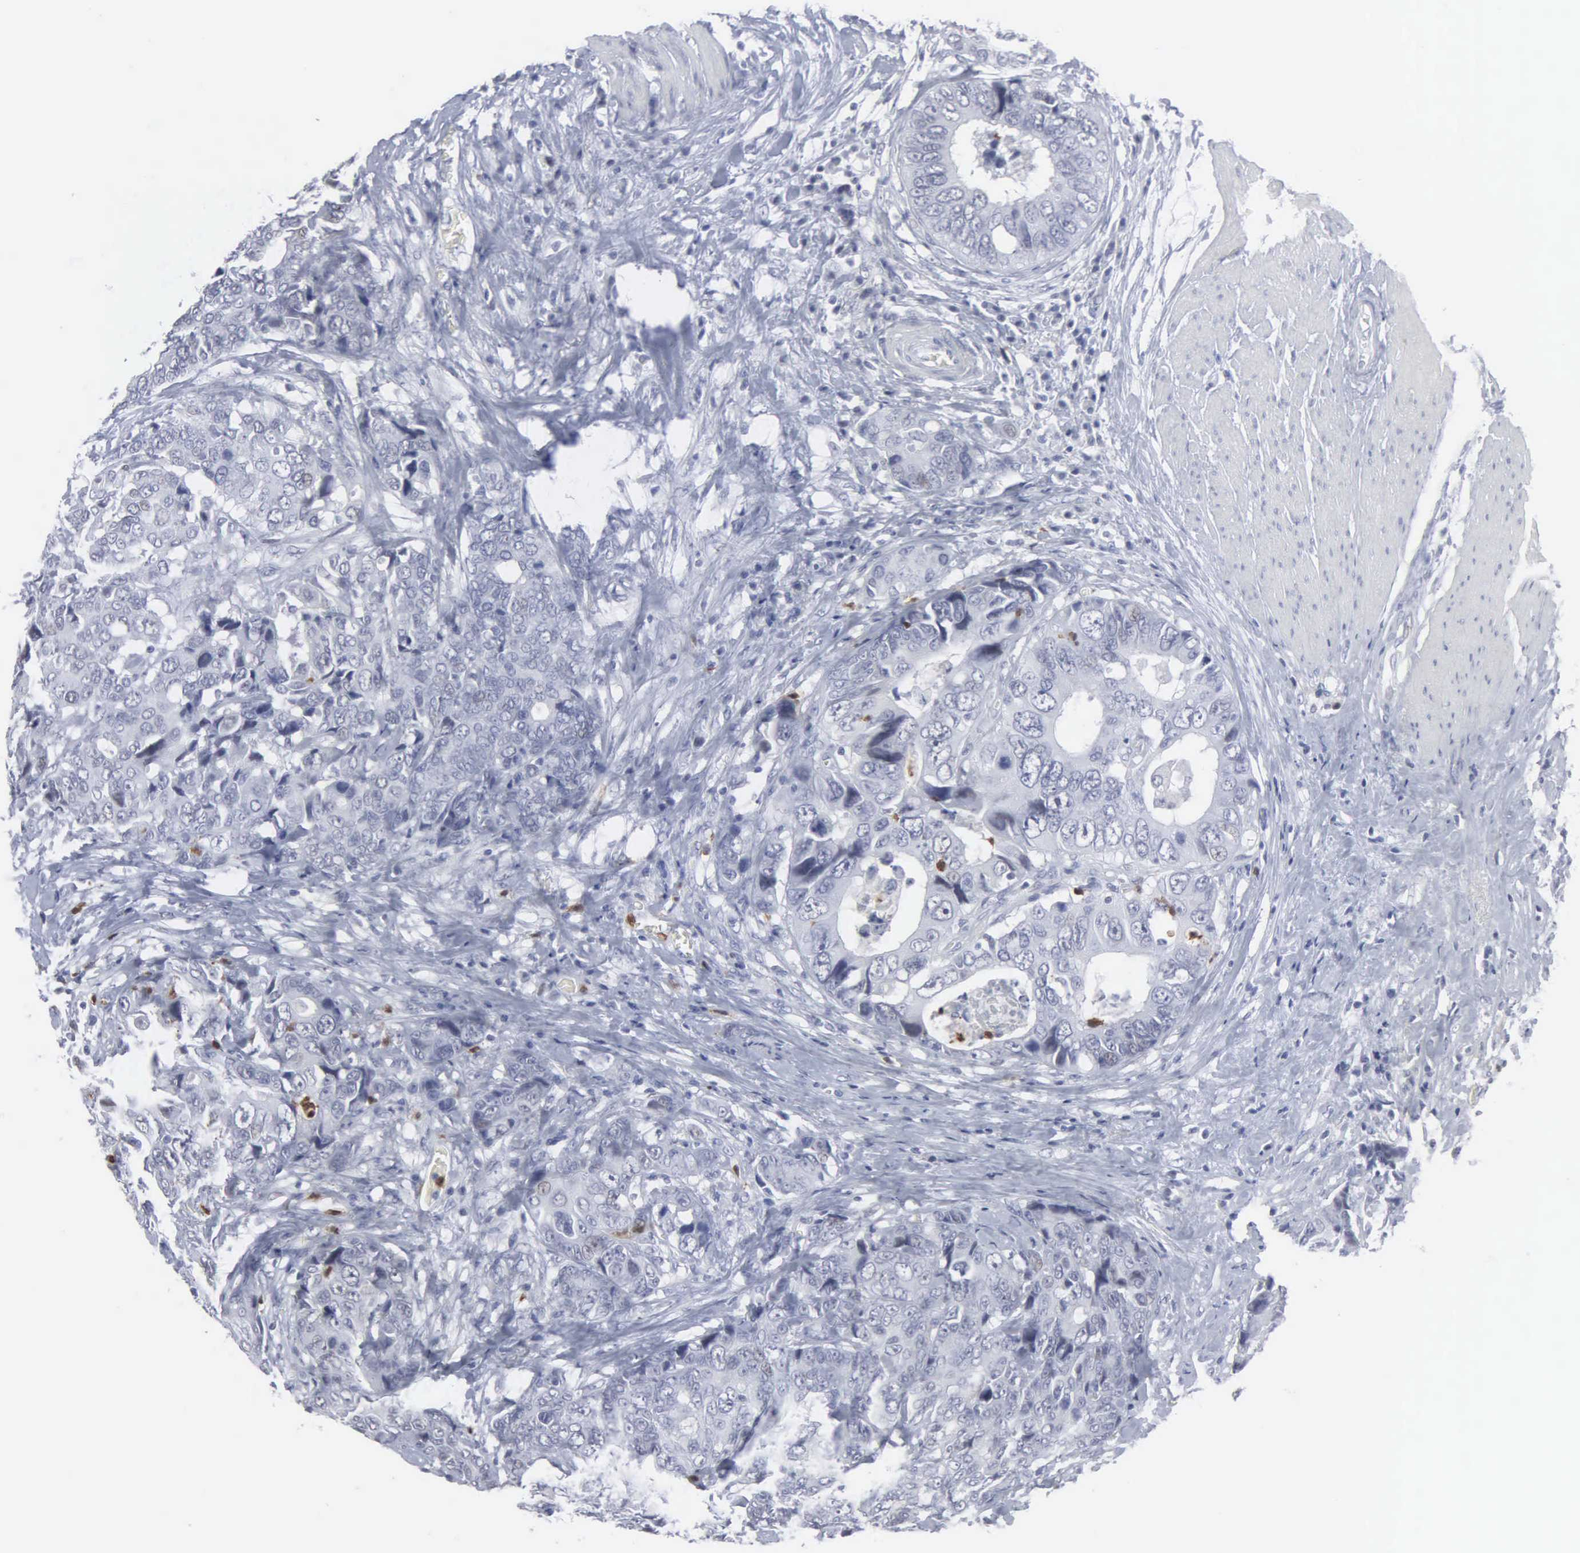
{"staining": {"intensity": "negative", "quantity": "none", "location": "none"}, "tissue": "colorectal cancer", "cell_type": "Tumor cells", "image_type": "cancer", "snomed": [{"axis": "morphology", "description": "Adenocarcinoma, NOS"}, {"axis": "topography", "description": "Rectum"}], "caption": "An immunohistochemistry histopathology image of adenocarcinoma (colorectal) is shown. There is no staining in tumor cells of adenocarcinoma (colorectal).", "gene": "SPIN3", "patient": {"sex": "female", "age": 67}}